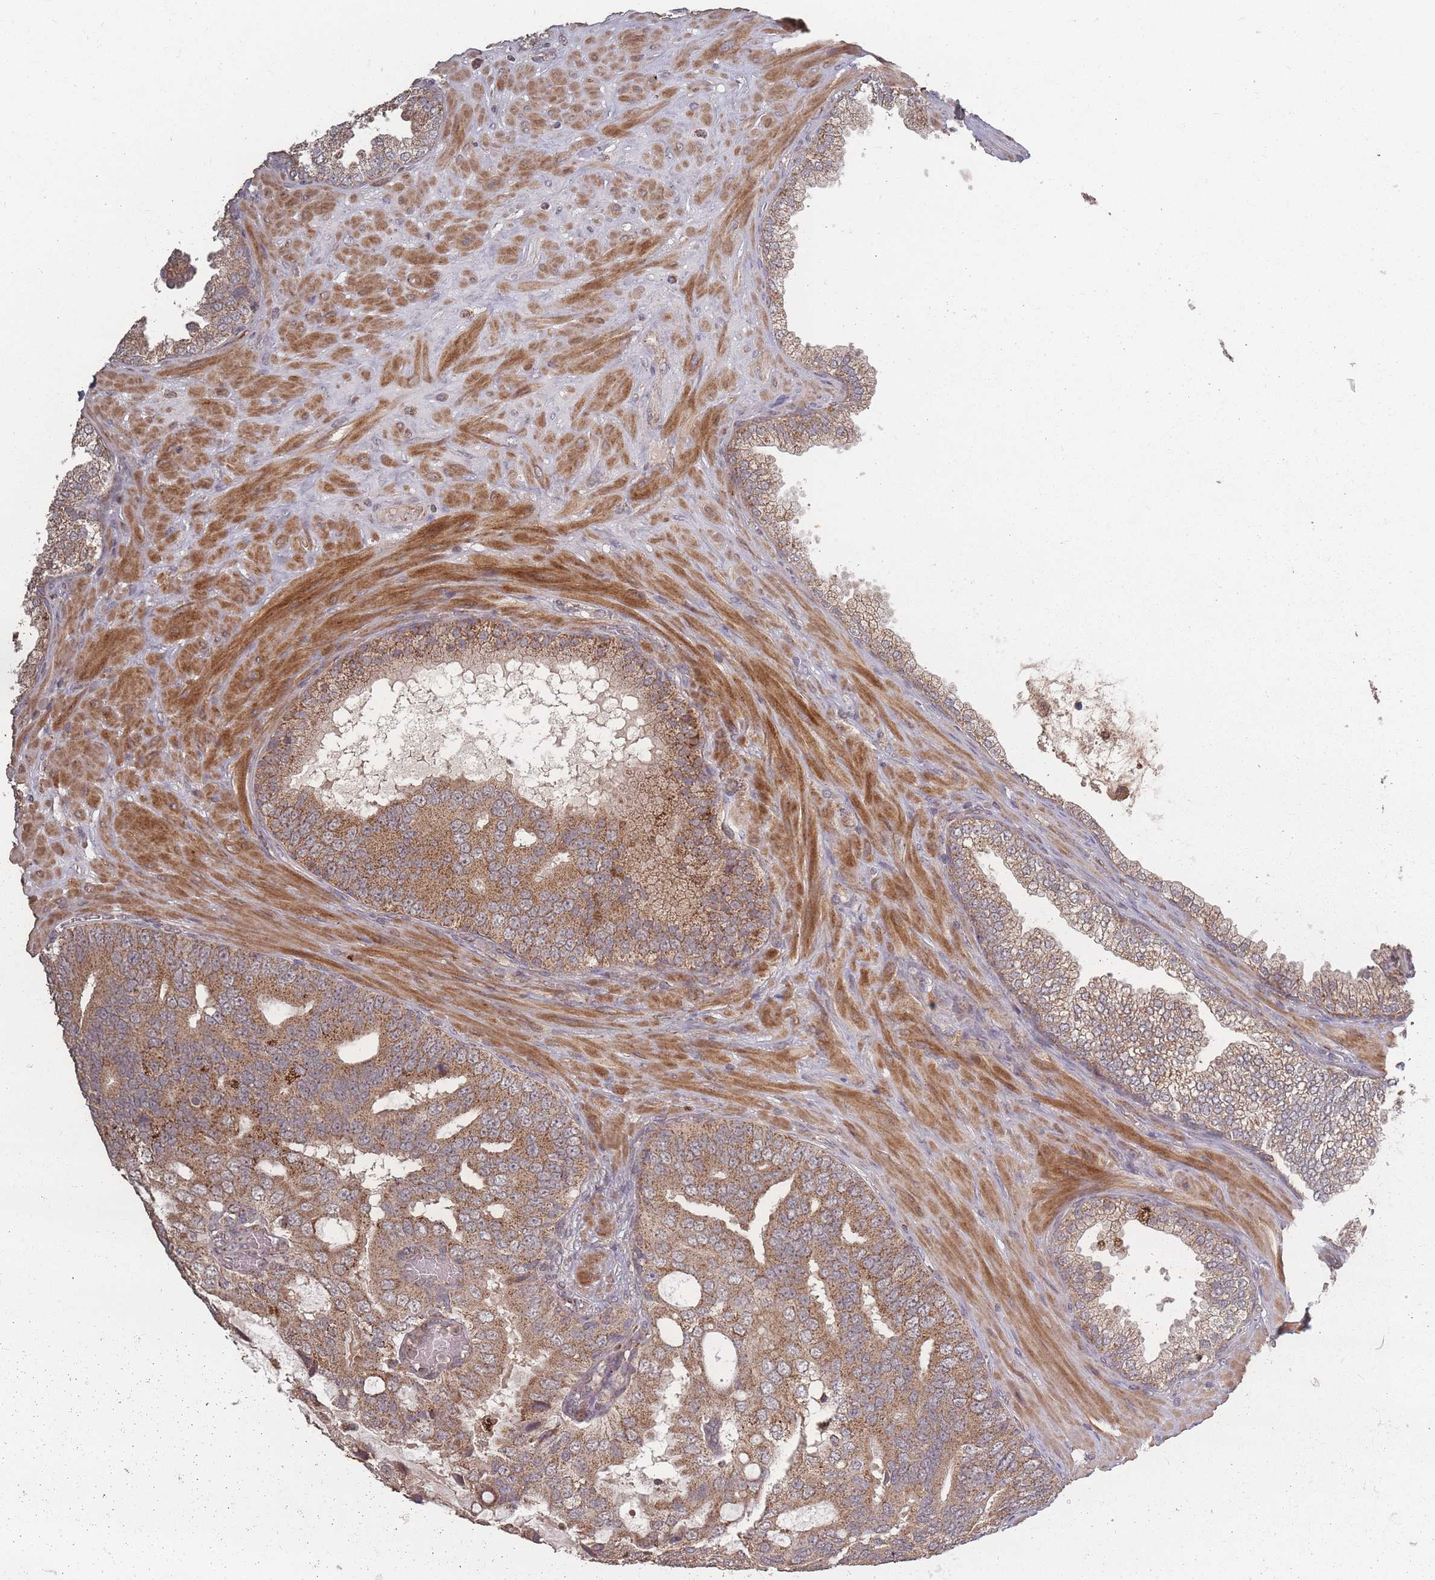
{"staining": {"intensity": "moderate", "quantity": ">75%", "location": "cytoplasmic/membranous"}, "tissue": "prostate cancer", "cell_type": "Tumor cells", "image_type": "cancer", "snomed": [{"axis": "morphology", "description": "Adenocarcinoma, High grade"}, {"axis": "topography", "description": "Prostate"}], "caption": "Immunohistochemical staining of human prostate cancer (high-grade adenocarcinoma) reveals moderate cytoplasmic/membranous protein staining in approximately >75% of tumor cells.", "gene": "LYRM7", "patient": {"sex": "male", "age": 55}}